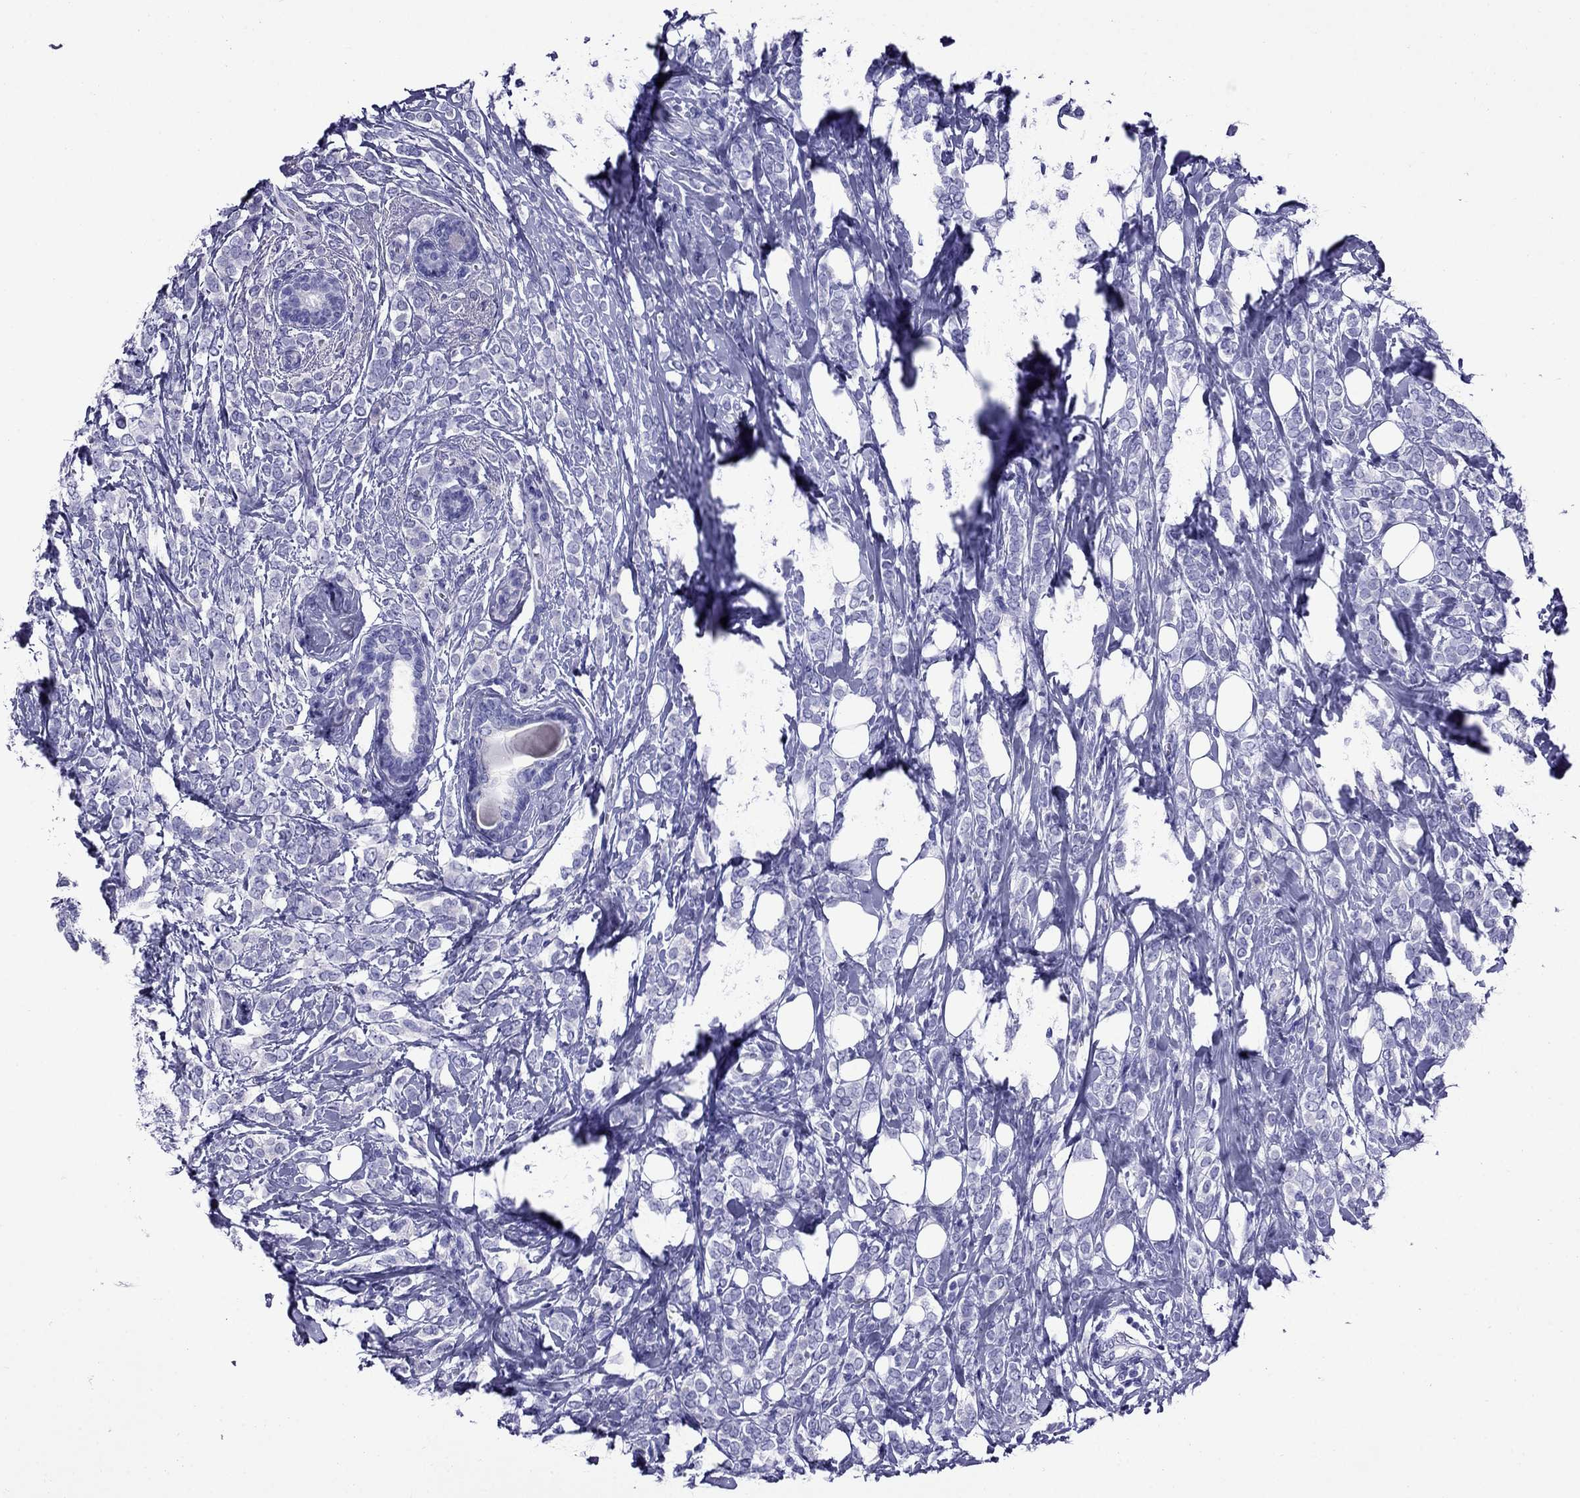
{"staining": {"intensity": "negative", "quantity": "none", "location": "none"}, "tissue": "breast cancer", "cell_type": "Tumor cells", "image_type": "cancer", "snomed": [{"axis": "morphology", "description": "Lobular carcinoma"}, {"axis": "topography", "description": "Breast"}], "caption": "Breast lobular carcinoma was stained to show a protein in brown. There is no significant expression in tumor cells. (Stains: DAB IHC with hematoxylin counter stain, Microscopy: brightfield microscopy at high magnification).", "gene": "CRYBA1", "patient": {"sex": "female", "age": 49}}